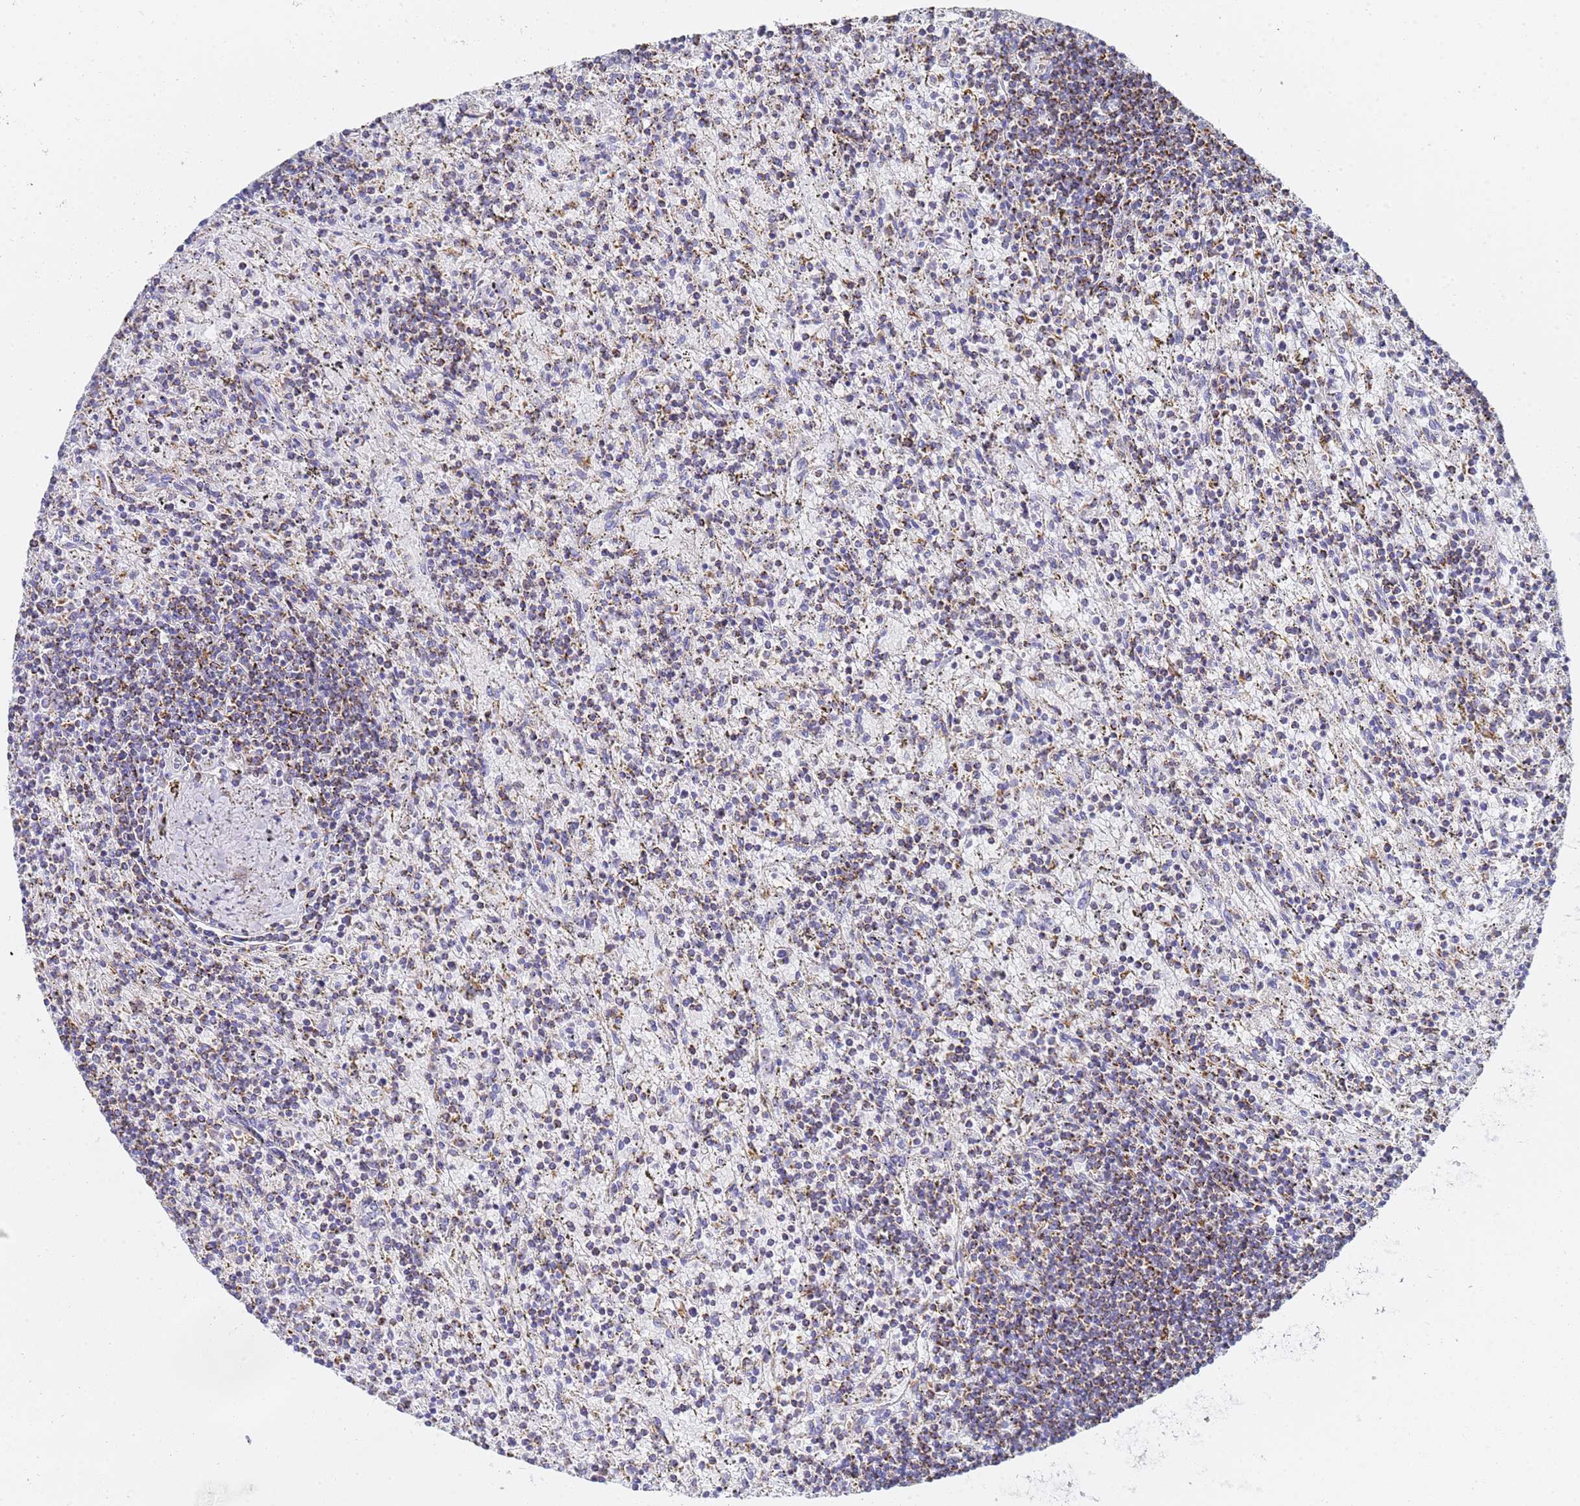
{"staining": {"intensity": "moderate", "quantity": "<25%", "location": "cytoplasmic/membranous"}, "tissue": "lymphoma", "cell_type": "Tumor cells", "image_type": "cancer", "snomed": [{"axis": "morphology", "description": "Malignant lymphoma, non-Hodgkin's type, Low grade"}, {"axis": "topography", "description": "Spleen"}], "caption": "IHC histopathology image of neoplastic tissue: lymphoma stained using immunohistochemistry reveals low levels of moderate protein expression localized specifically in the cytoplasmic/membranous of tumor cells, appearing as a cytoplasmic/membranous brown color.", "gene": "CNIH4", "patient": {"sex": "male", "age": 76}}